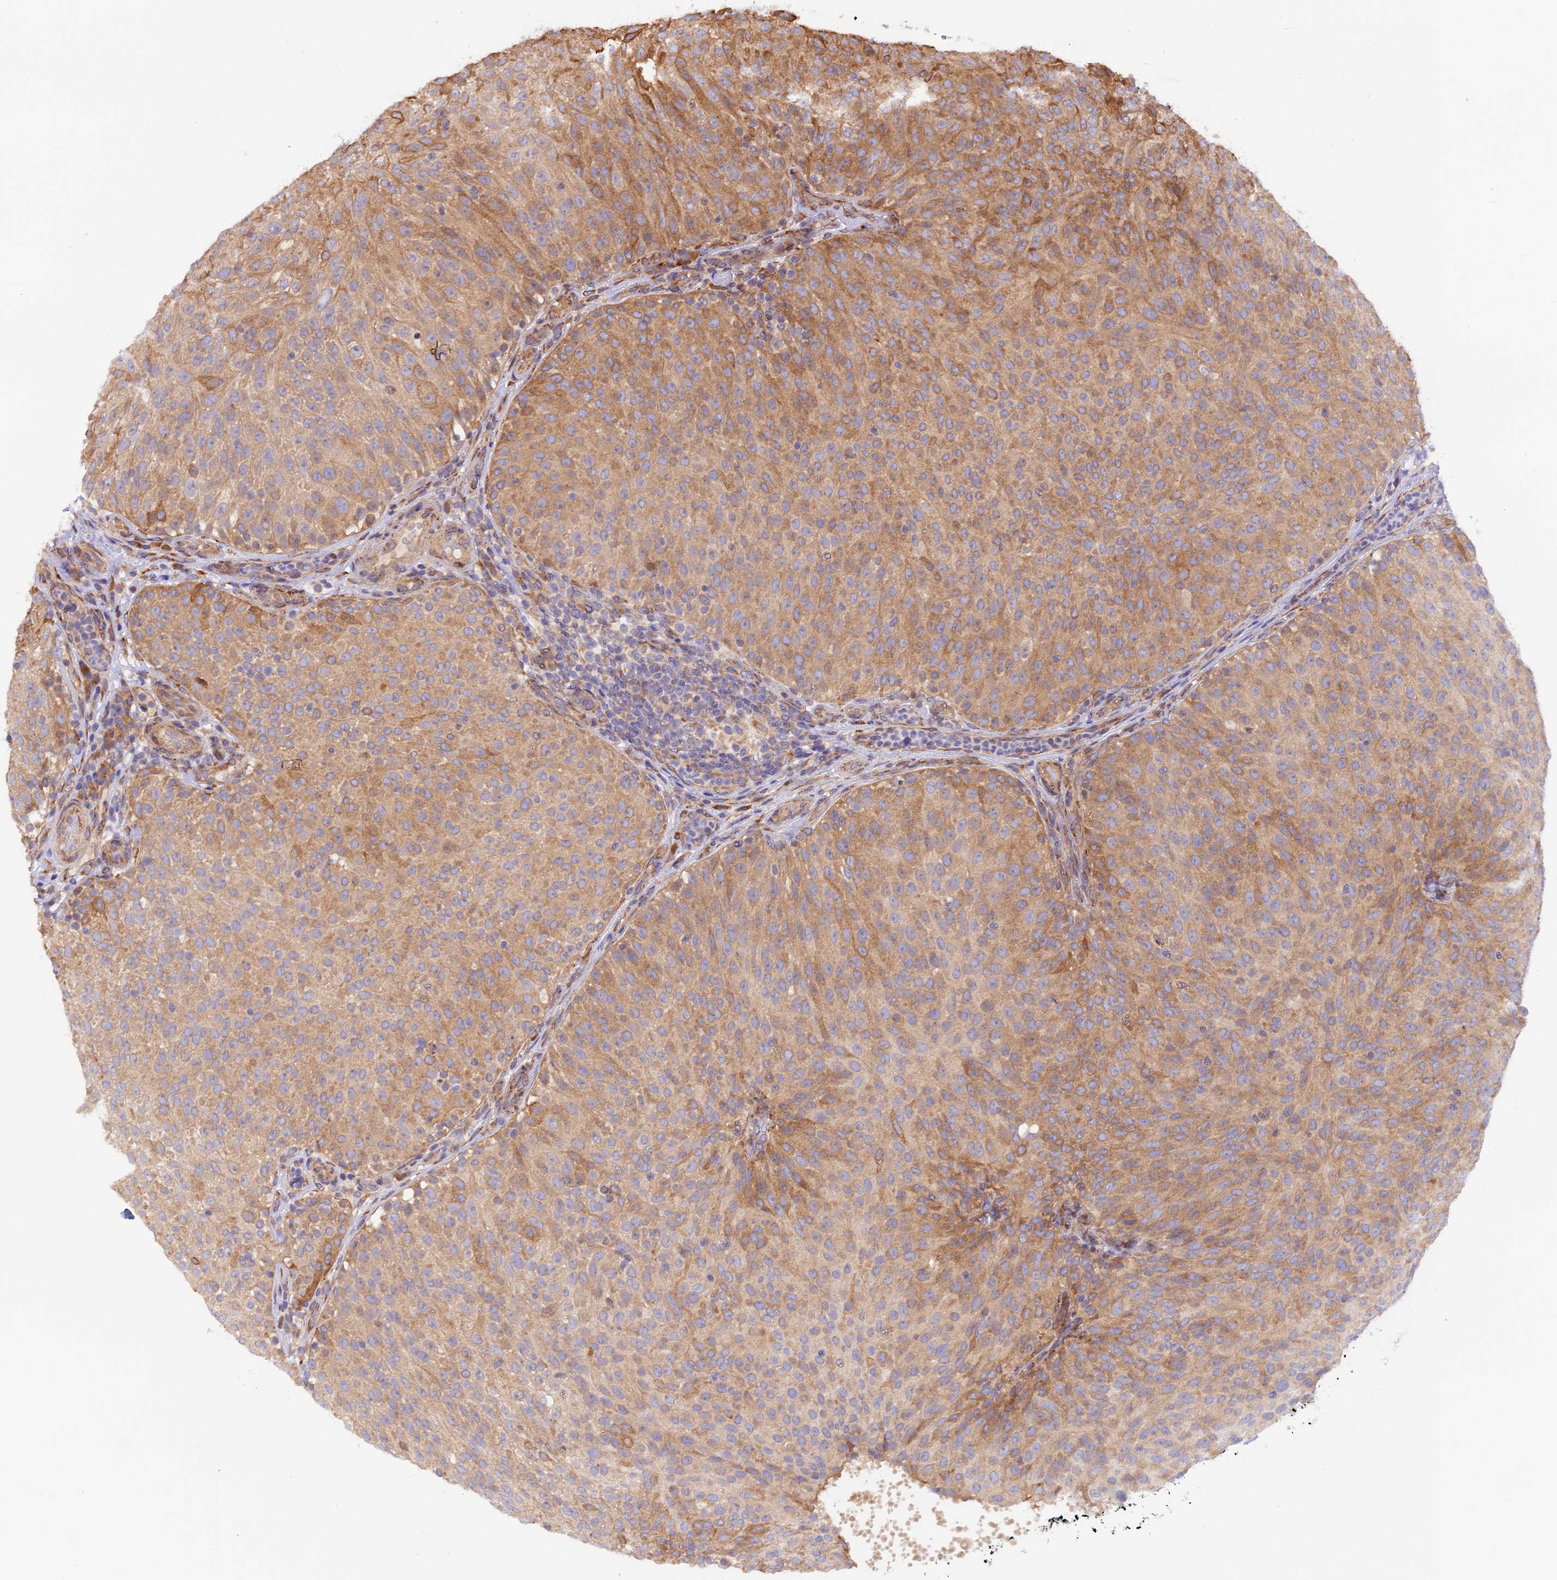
{"staining": {"intensity": "moderate", "quantity": ">75%", "location": "cytoplasmic/membranous"}, "tissue": "urothelial cancer", "cell_type": "Tumor cells", "image_type": "cancer", "snomed": [{"axis": "morphology", "description": "Urothelial carcinoma, Low grade"}, {"axis": "topography", "description": "Urinary bladder"}], "caption": "Urothelial cancer tissue shows moderate cytoplasmic/membranous positivity in approximately >75% of tumor cells, visualized by immunohistochemistry.", "gene": "RPL5", "patient": {"sex": "male", "age": 78}}